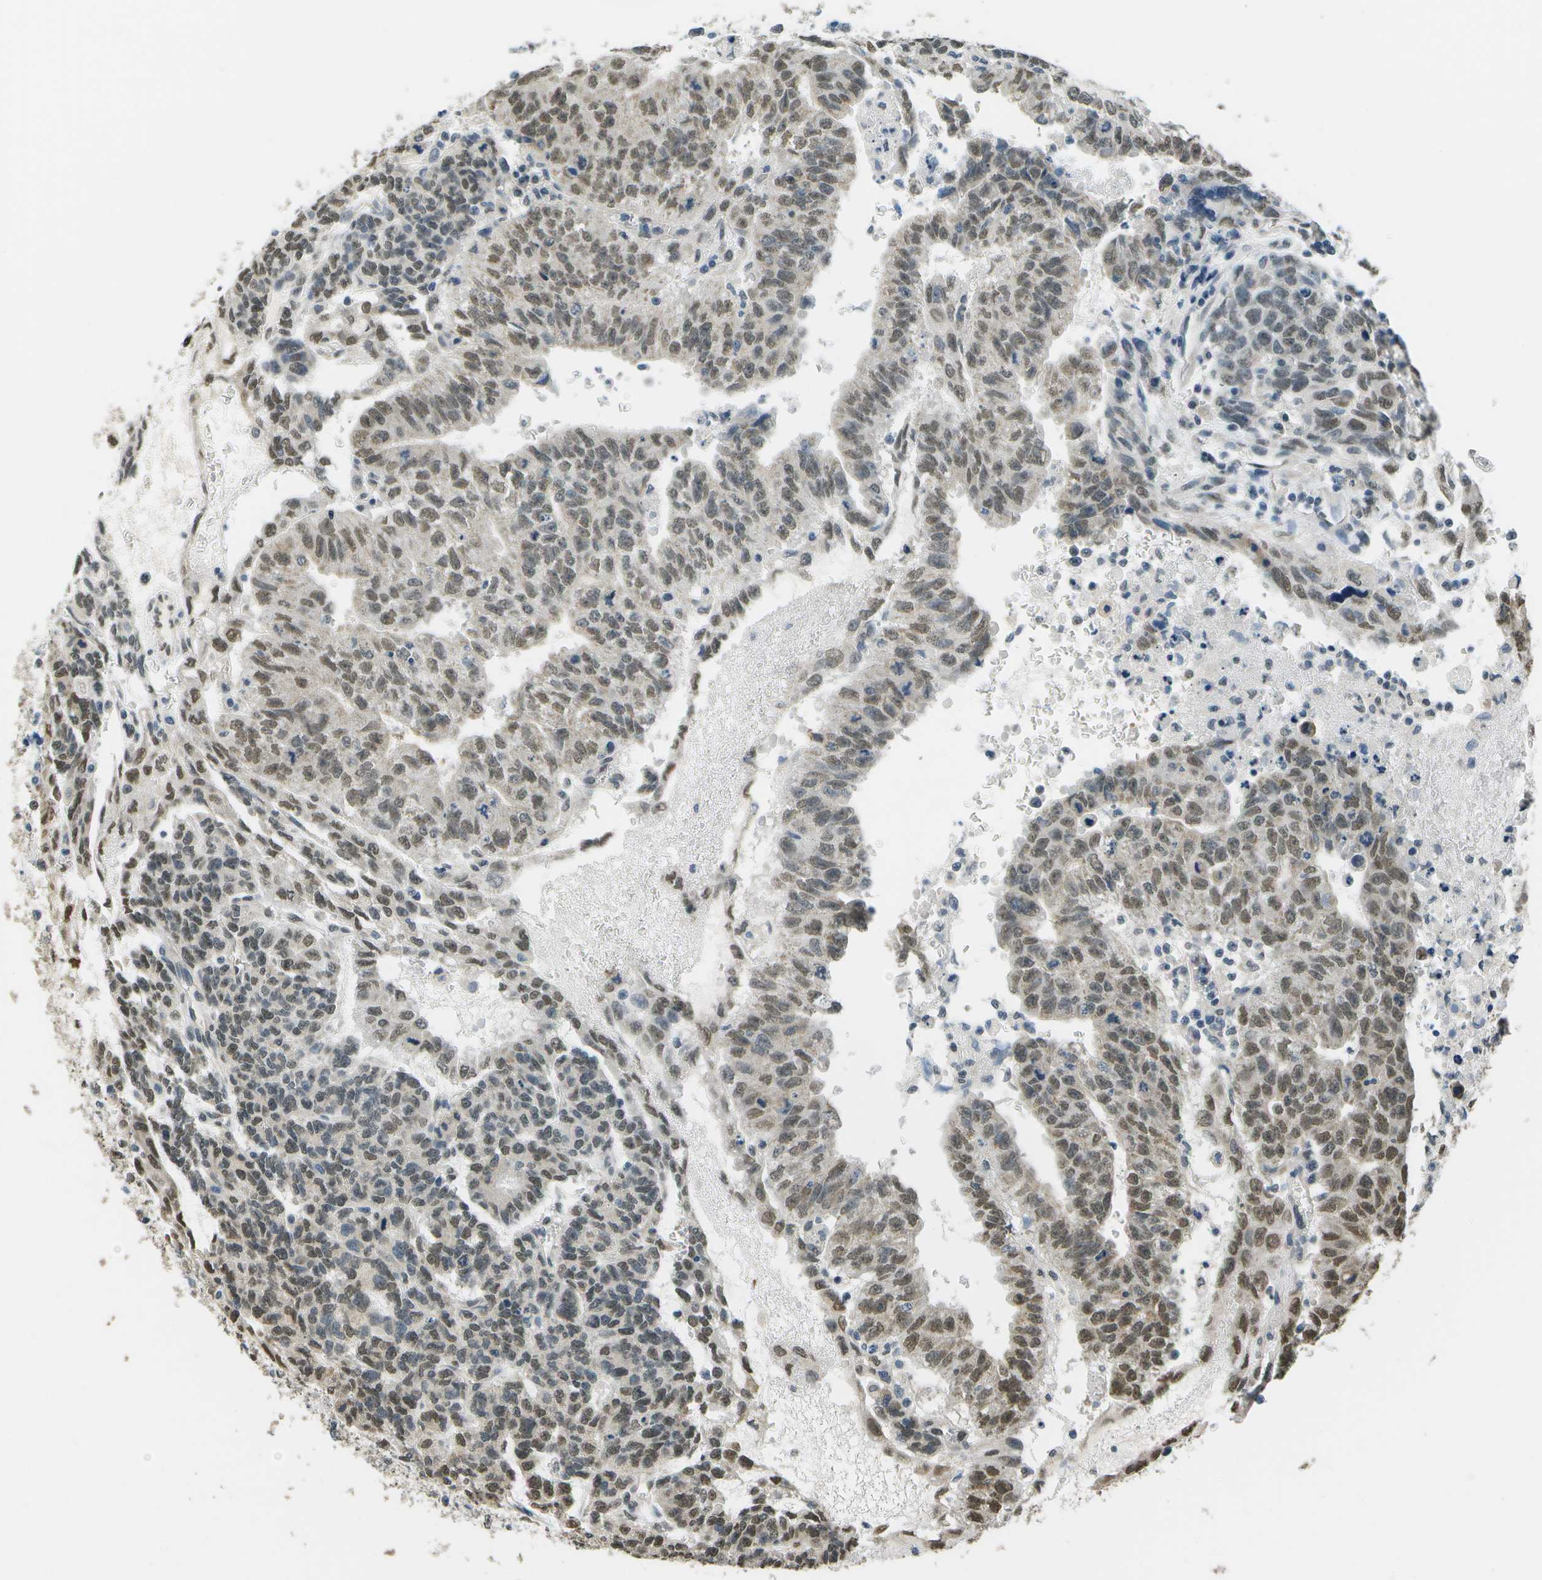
{"staining": {"intensity": "moderate", "quantity": ">75%", "location": "nuclear"}, "tissue": "testis cancer", "cell_type": "Tumor cells", "image_type": "cancer", "snomed": [{"axis": "morphology", "description": "Seminoma, NOS"}, {"axis": "morphology", "description": "Carcinoma, Embryonal, NOS"}, {"axis": "topography", "description": "Testis"}], "caption": "Tumor cells exhibit medium levels of moderate nuclear staining in approximately >75% of cells in embryonal carcinoma (testis). The staining is performed using DAB (3,3'-diaminobenzidine) brown chromogen to label protein expression. The nuclei are counter-stained blue using hematoxylin.", "gene": "ABL2", "patient": {"sex": "male", "age": 52}}